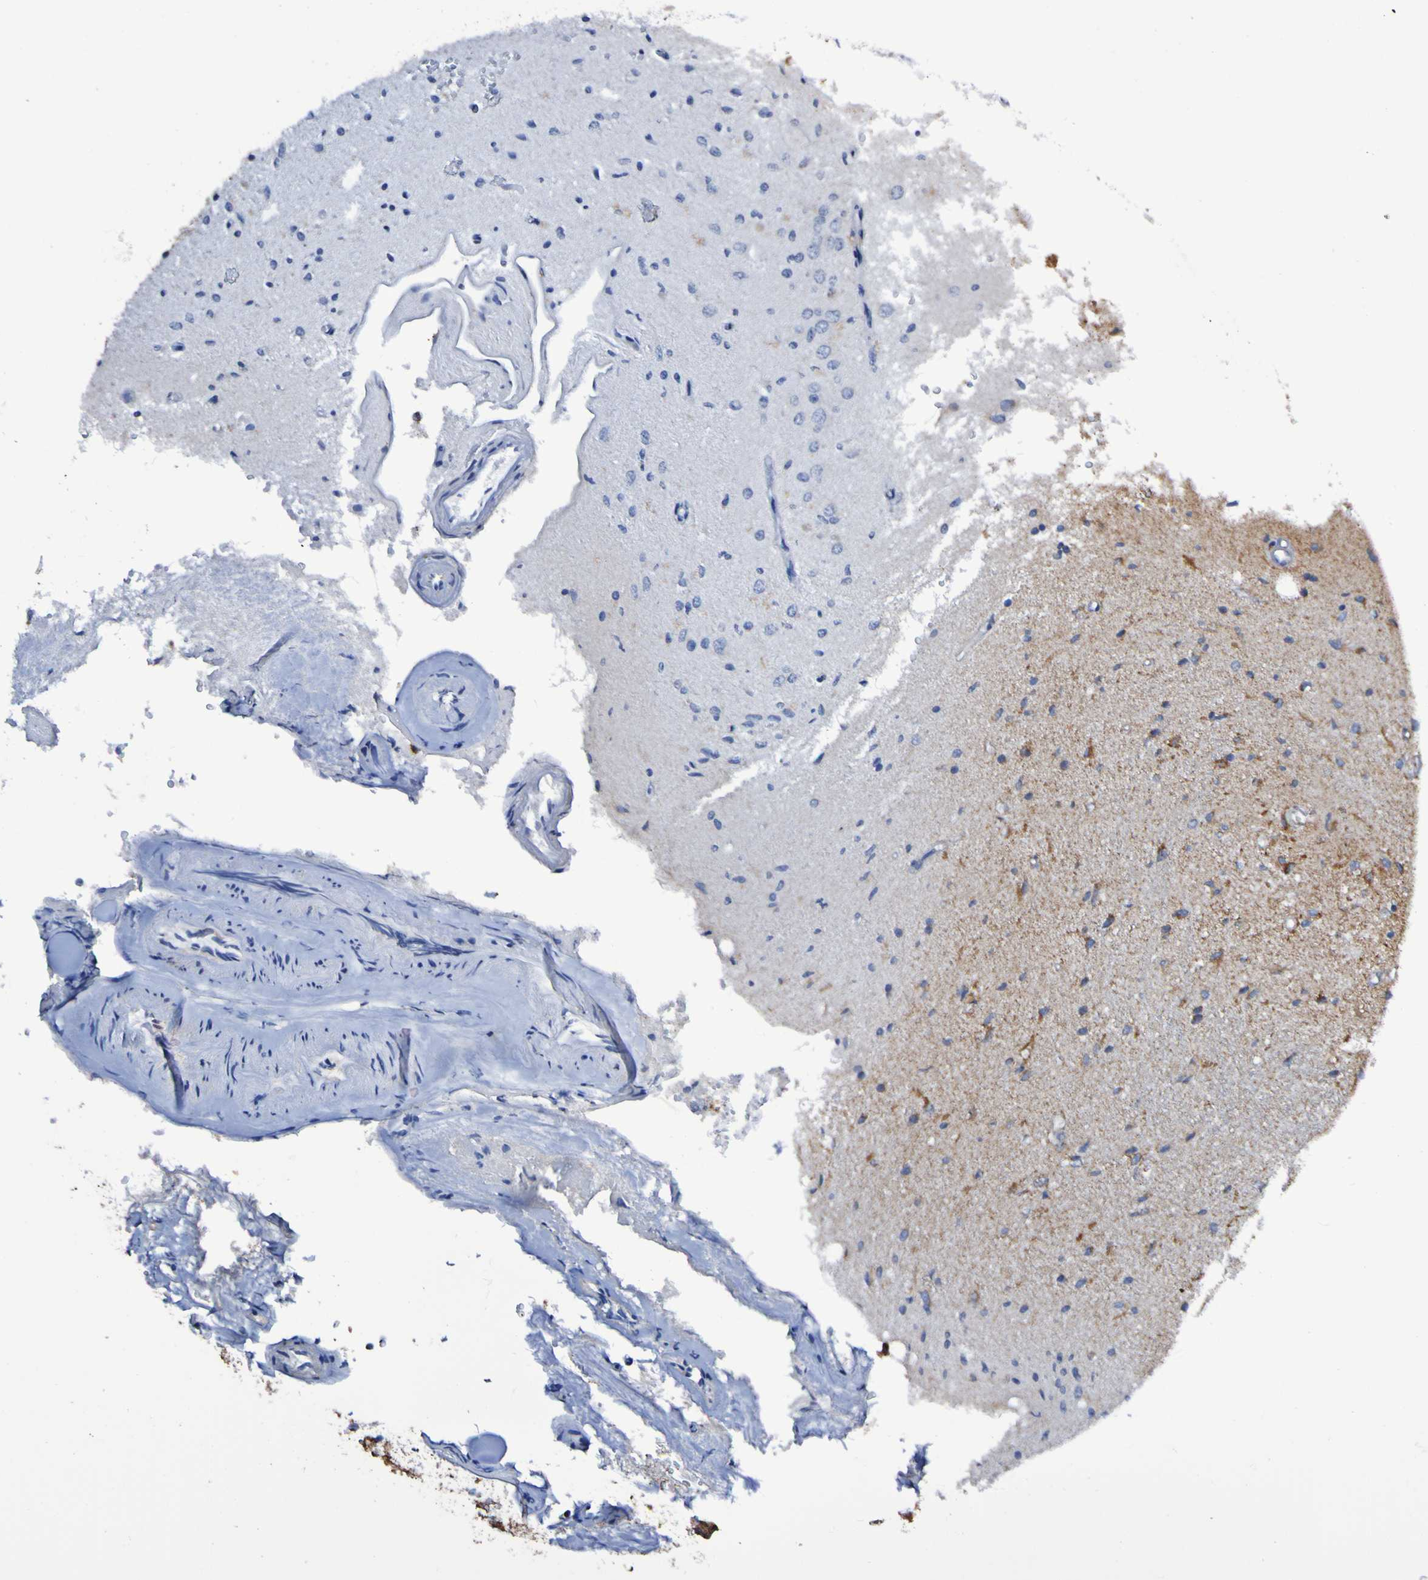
{"staining": {"intensity": "moderate", "quantity": ">75%", "location": "cytoplasmic/membranous"}, "tissue": "glioma", "cell_type": "Tumor cells", "image_type": "cancer", "snomed": [{"axis": "morphology", "description": "Glioma, malignant, Low grade"}, {"axis": "topography", "description": "Brain"}], "caption": "Immunohistochemistry micrograph of human glioma stained for a protein (brown), which demonstrates medium levels of moderate cytoplasmic/membranous positivity in about >75% of tumor cells.", "gene": "IL18R1", "patient": {"sex": "male", "age": 77}}